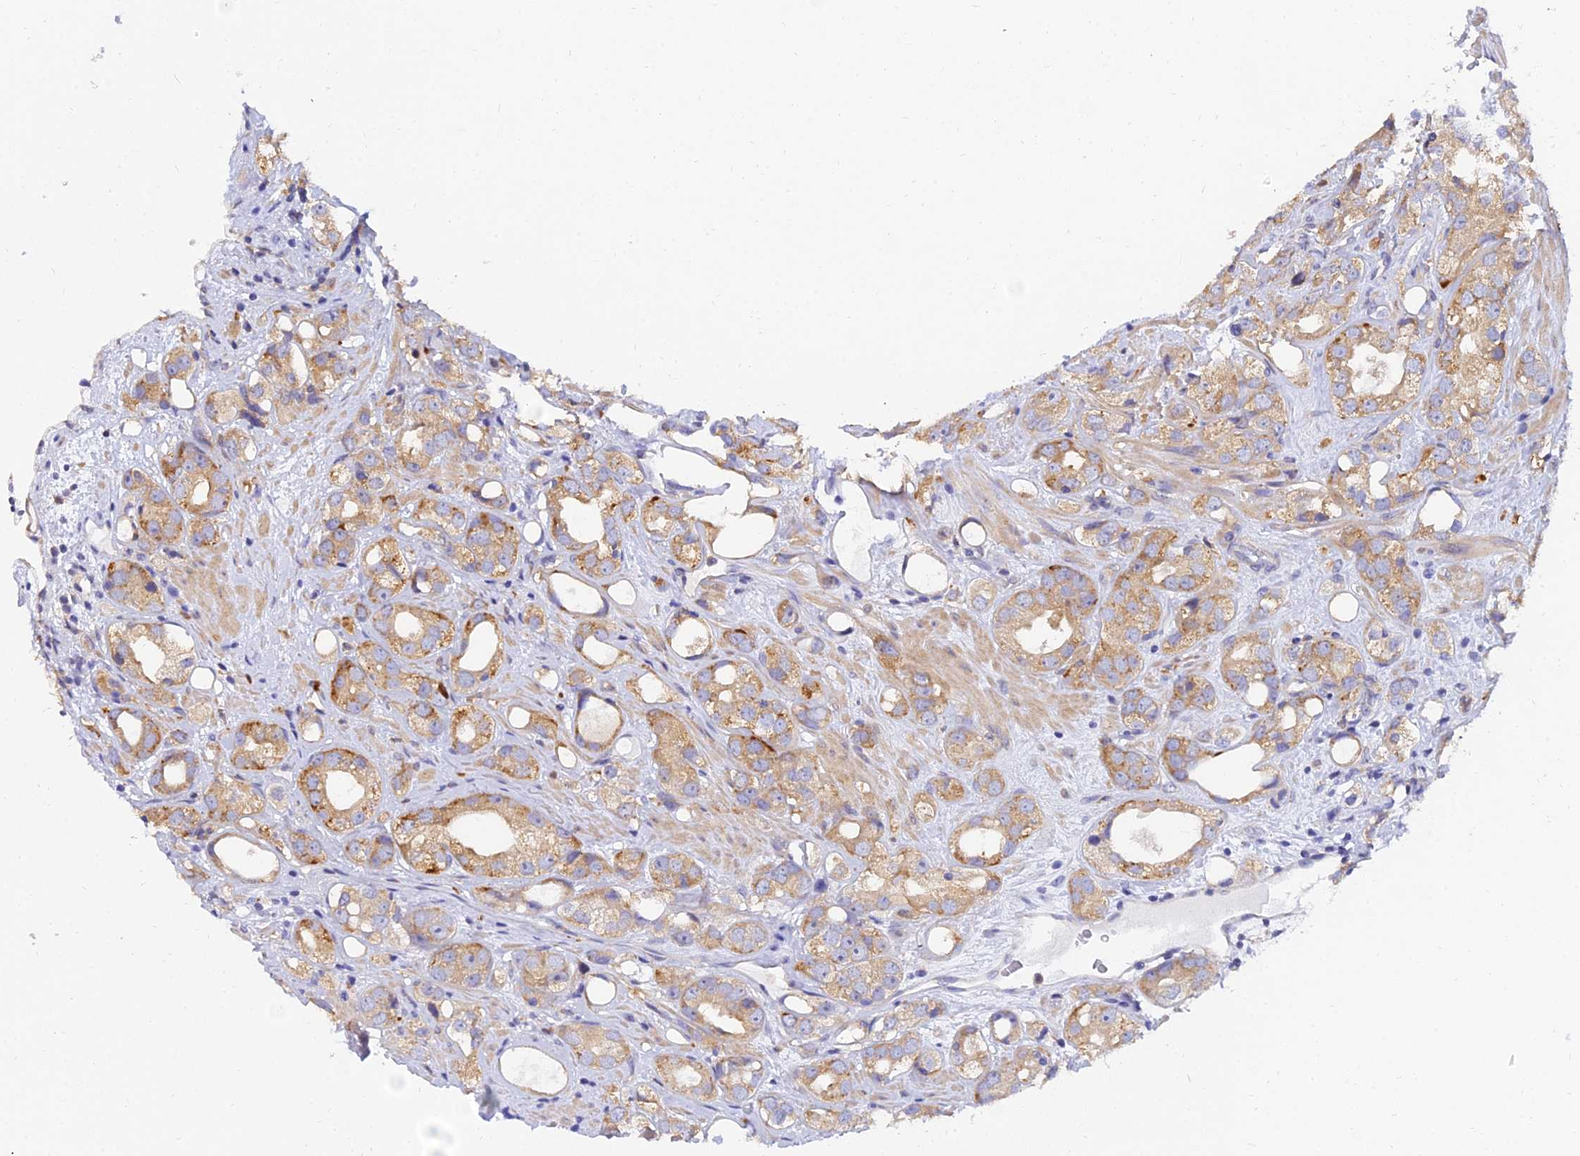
{"staining": {"intensity": "moderate", "quantity": ">75%", "location": "cytoplasmic/membranous"}, "tissue": "prostate cancer", "cell_type": "Tumor cells", "image_type": "cancer", "snomed": [{"axis": "morphology", "description": "Adenocarcinoma, NOS"}, {"axis": "topography", "description": "Prostate"}], "caption": "This photomicrograph displays IHC staining of human prostate cancer, with medium moderate cytoplasmic/membranous staining in about >75% of tumor cells.", "gene": "ARL8B", "patient": {"sex": "male", "age": 79}}